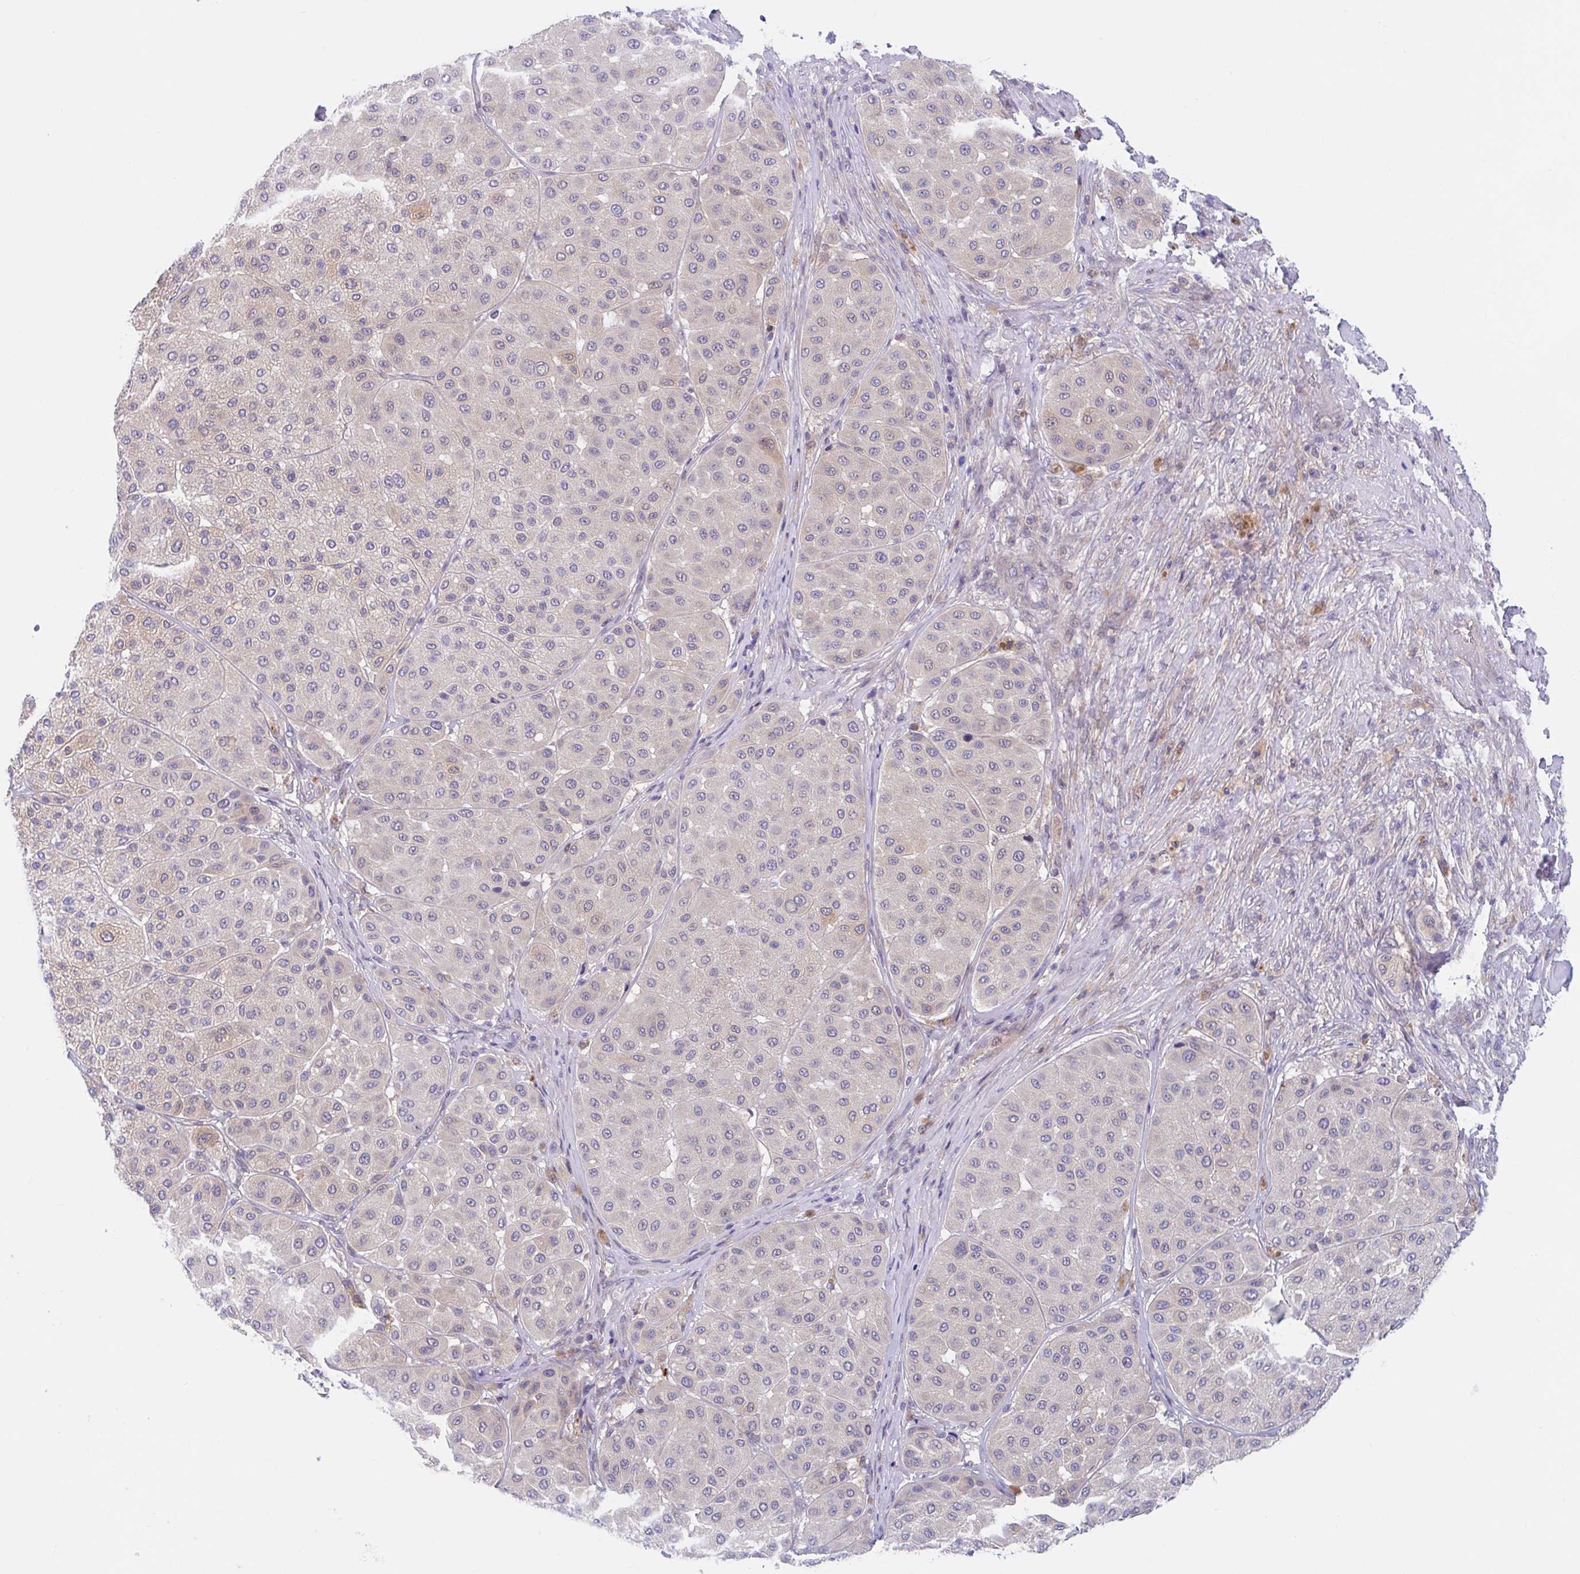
{"staining": {"intensity": "negative", "quantity": "none", "location": "none"}, "tissue": "melanoma", "cell_type": "Tumor cells", "image_type": "cancer", "snomed": [{"axis": "morphology", "description": "Malignant melanoma, Metastatic site"}, {"axis": "topography", "description": "Smooth muscle"}], "caption": "Photomicrograph shows no protein expression in tumor cells of melanoma tissue.", "gene": "TMEM86A", "patient": {"sex": "male", "age": 41}}